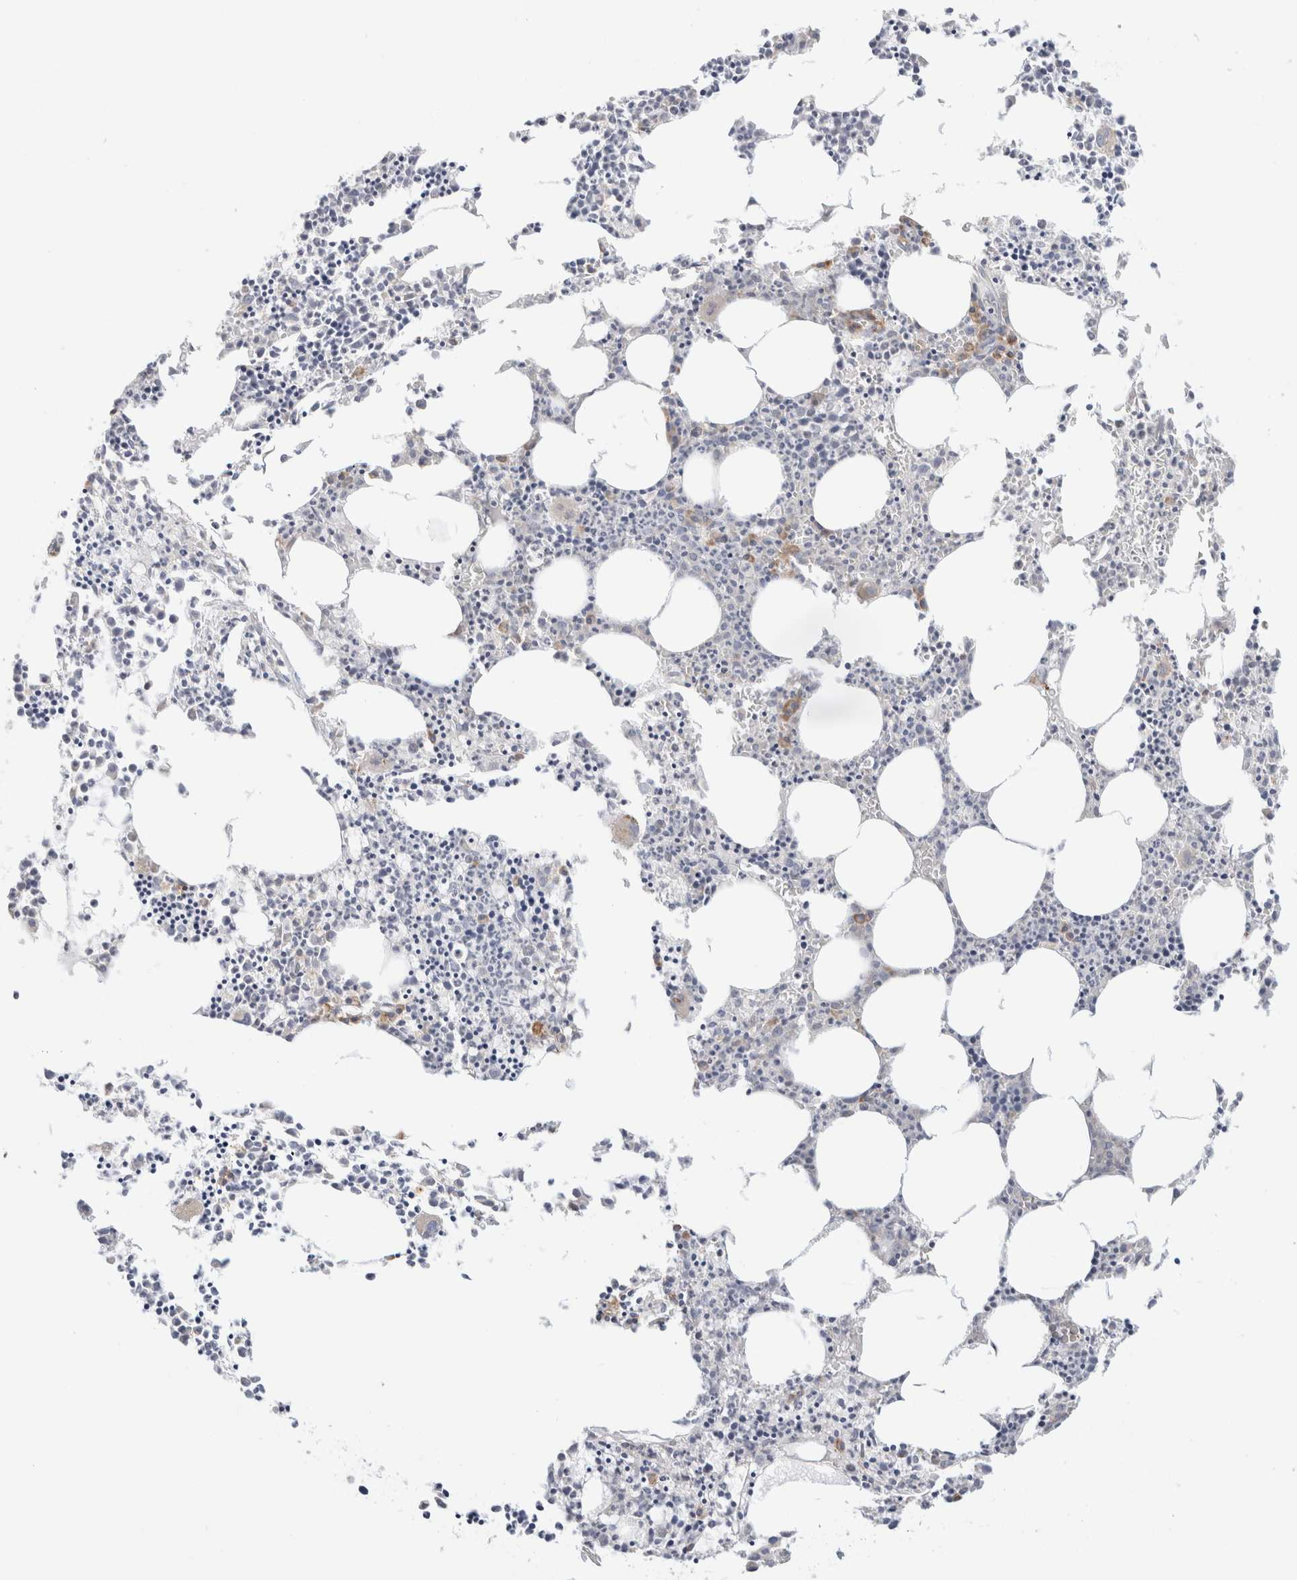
{"staining": {"intensity": "moderate", "quantity": "<25%", "location": "cytoplasmic/membranous"}, "tissue": "bone marrow", "cell_type": "Hematopoietic cells", "image_type": "normal", "snomed": [{"axis": "morphology", "description": "Normal tissue, NOS"}, {"axis": "morphology", "description": "Inflammation, NOS"}, {"axis": "topography", "description": "Bone marrow"}], "caption": "A photomicrograph showing moderate cytoplasmic/membranous positivity in approximately <25% of hematopoietic cells in benign bone marrow, as visualized by brown immunohistochemical staining.", "gene": "CSK", "patient": {"sex": "female", "age": 62}}